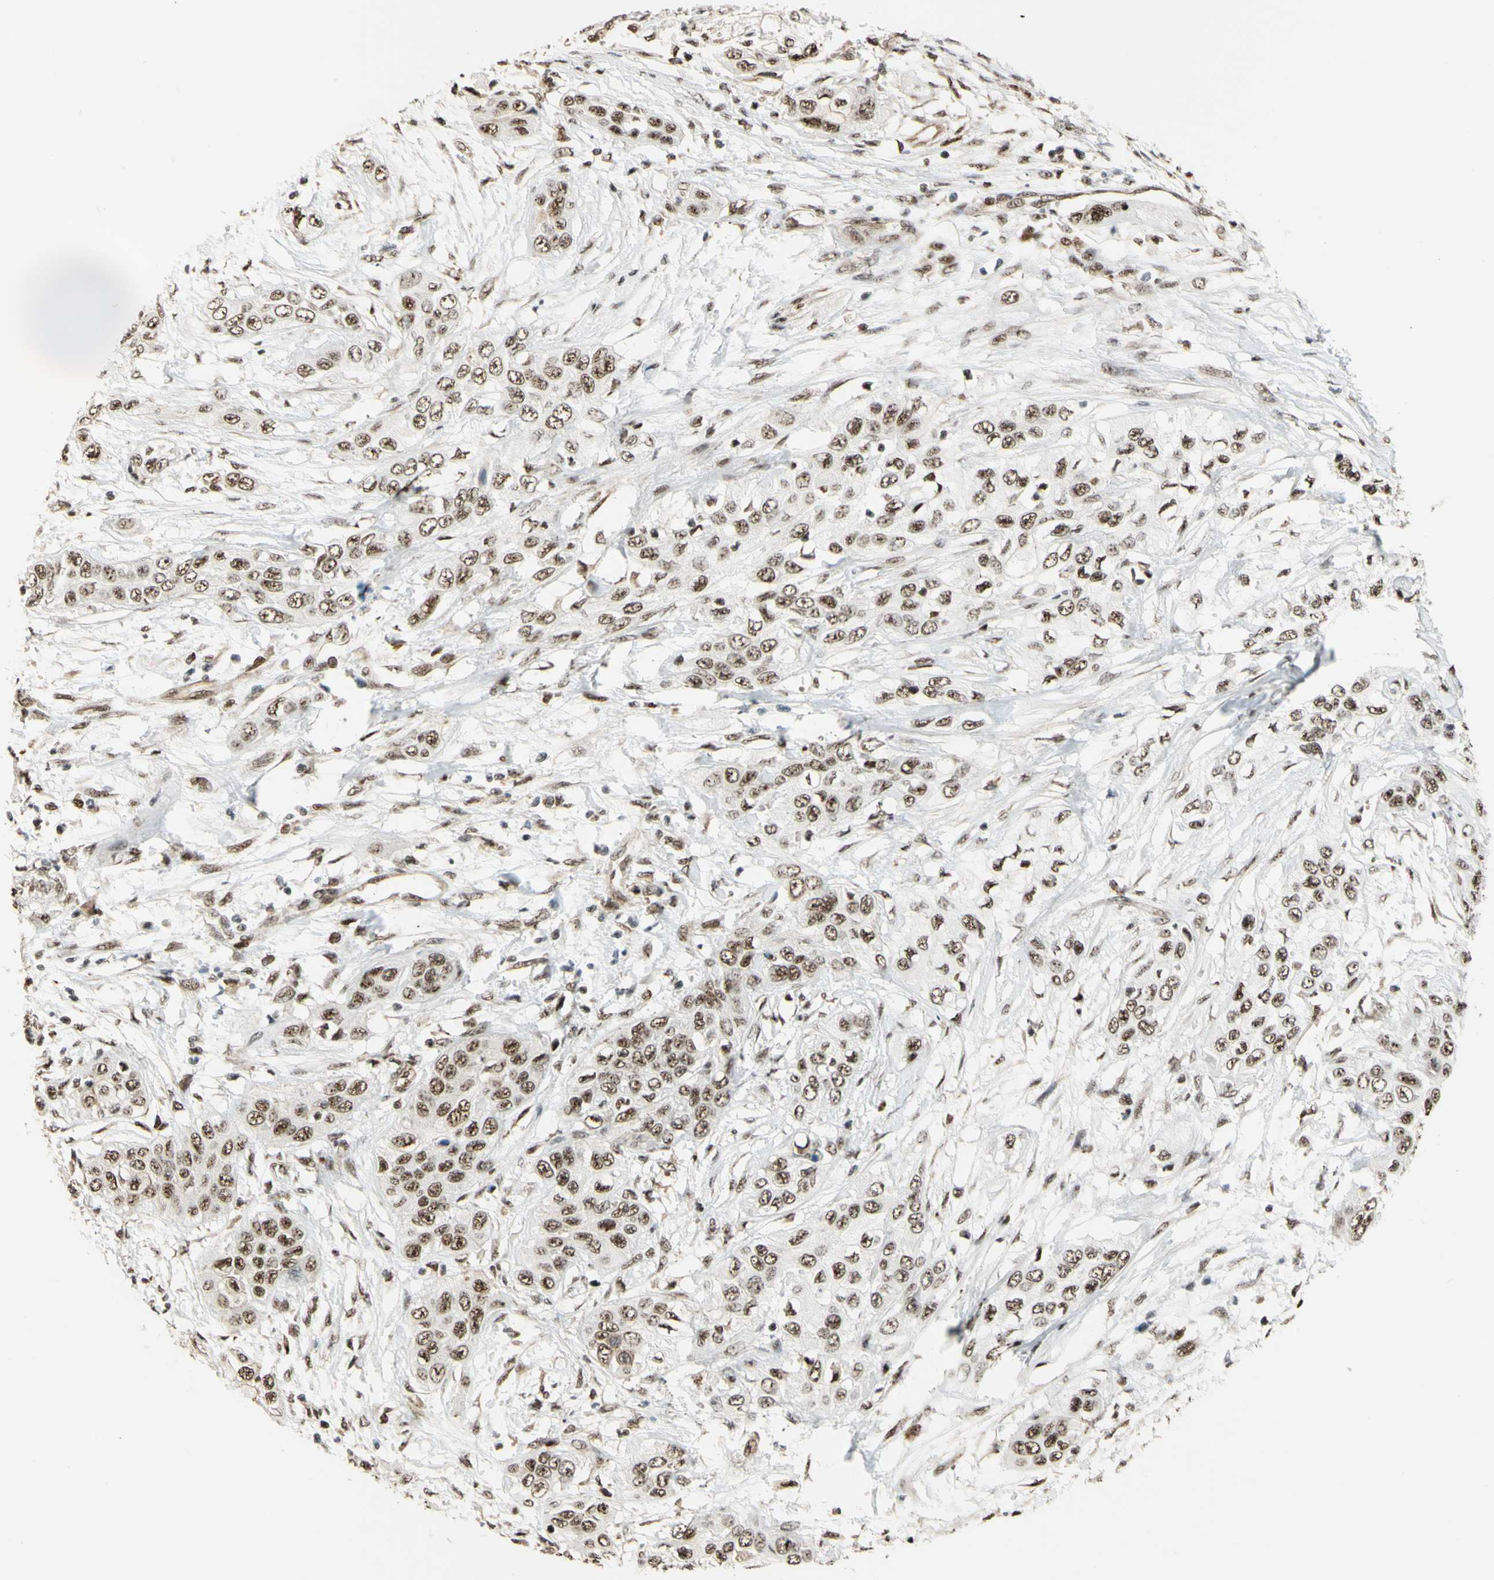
{"staining": {"intensity": "moderate", "quantity": ">75%", "location": "nuclear"}, "tissue": "pancreatic cancer", "cell_type": "Tumor cells", "image_type": "cancer", "snomed": [{"axis": "morphology", "description": "Adenocarcinoma, NOS"}, {"axis": "topography", "description": "Pancreas"}], "caption": "Immunohistochemistry (IHC) (DAB) staining of human pancreatic cancer shows moderate nuclear protein staining in approximately >75% of tumor cells.", "gene": "SAP18", "patient": {"sex": "female", "age": 70}}